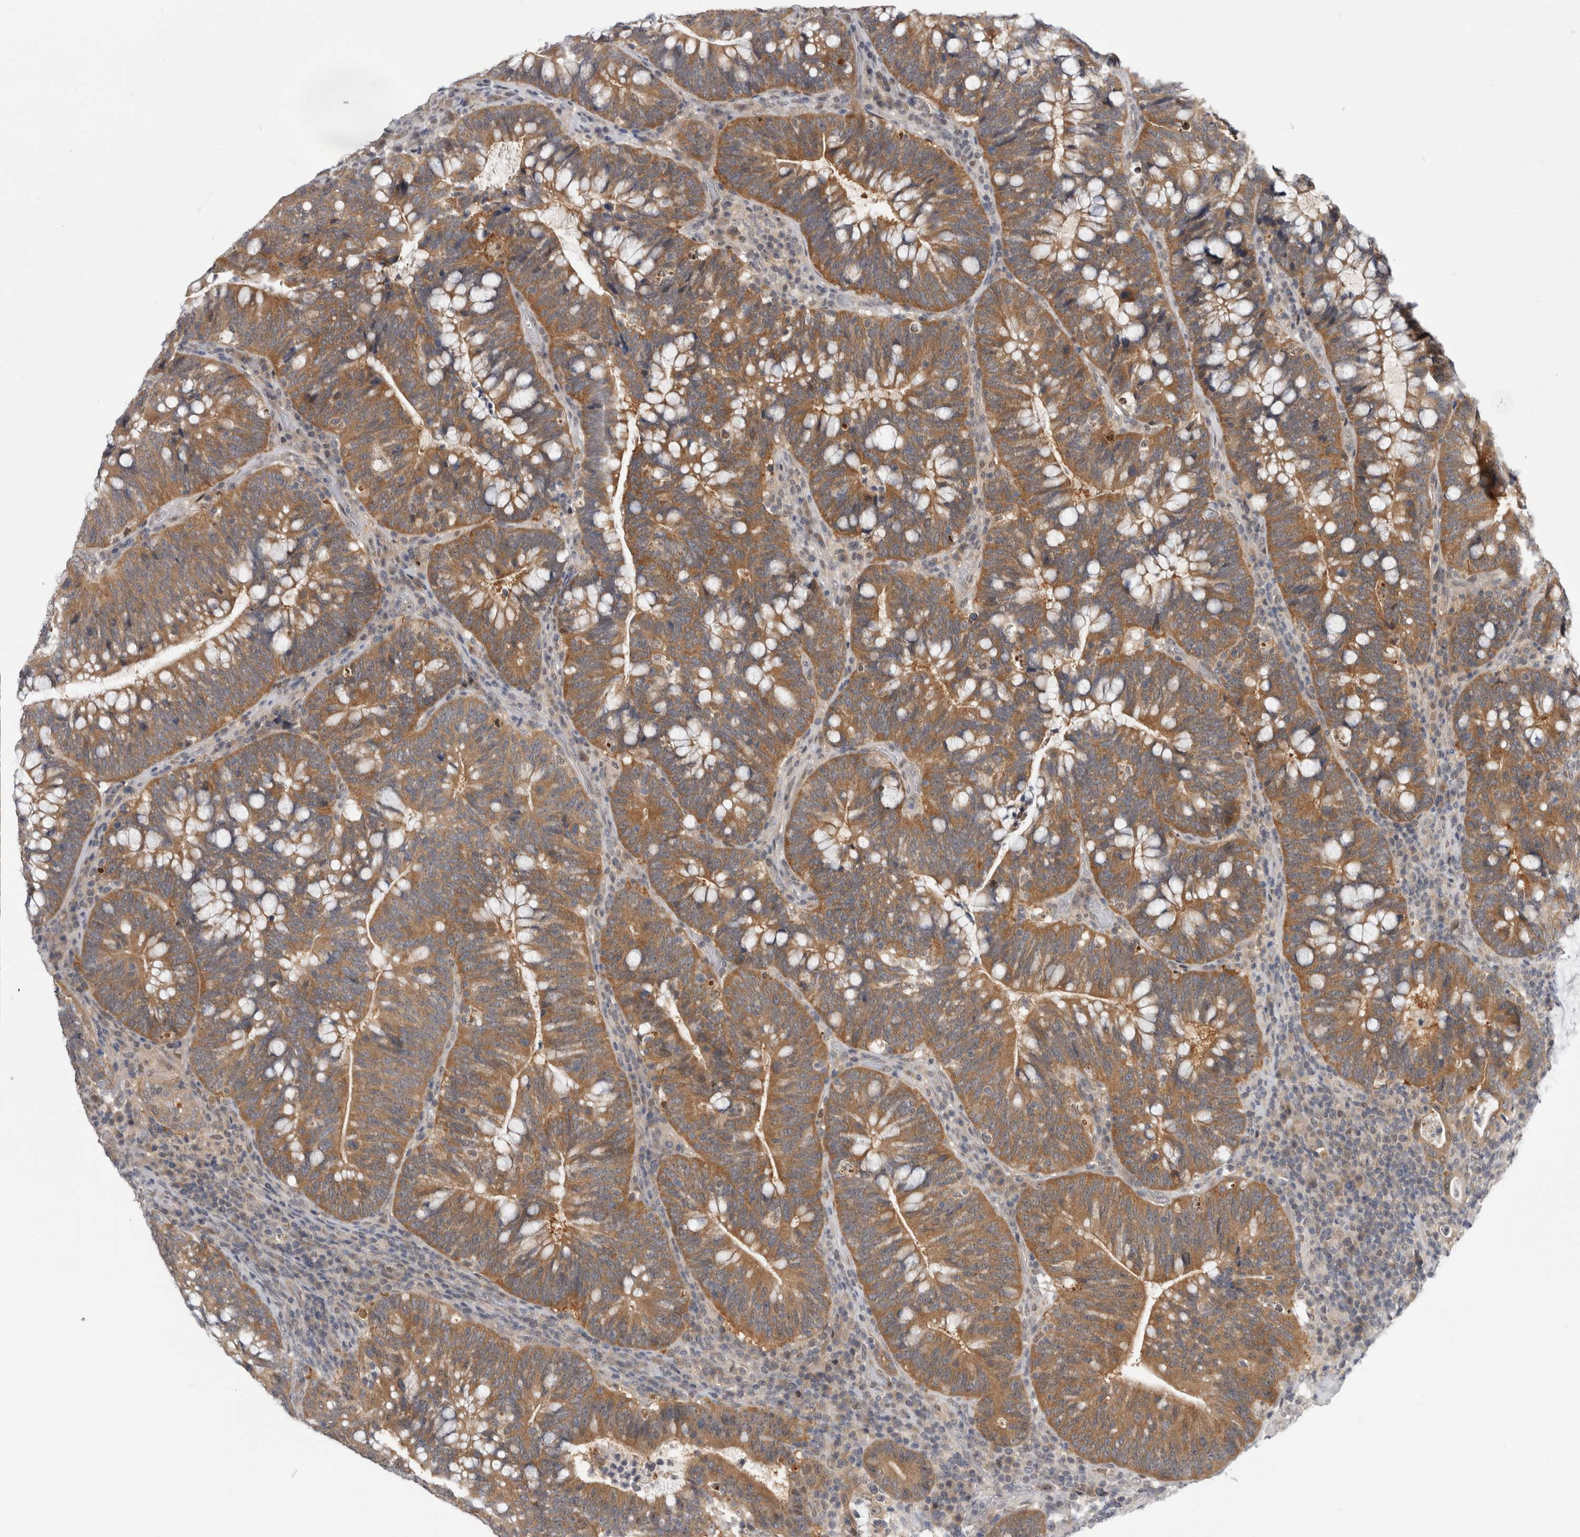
{"staining": {"intensity": "moderate", "quantity": ">75%", "location": "cytoplasmic/membranous"}, "tissue": "colorectal cancer", "cell_type": "Tumor cells", "image_type": "cancer", "snomed": [{"axis": "morphology", "description": "Adenocarcinoma, NOS"}, {"axis": "topography", "description": "Colon"}], "caption": "Immunohistochemistry micrograph of adenocarcinoma (colorectal) stained for a protein (brown), which demonstrates medium levels of moderate cytoplasmic/membranous staining in approximately >75% of tumor cells.", "gene": "PSMB2", "patient": {"sex": "female", "age": 66}}